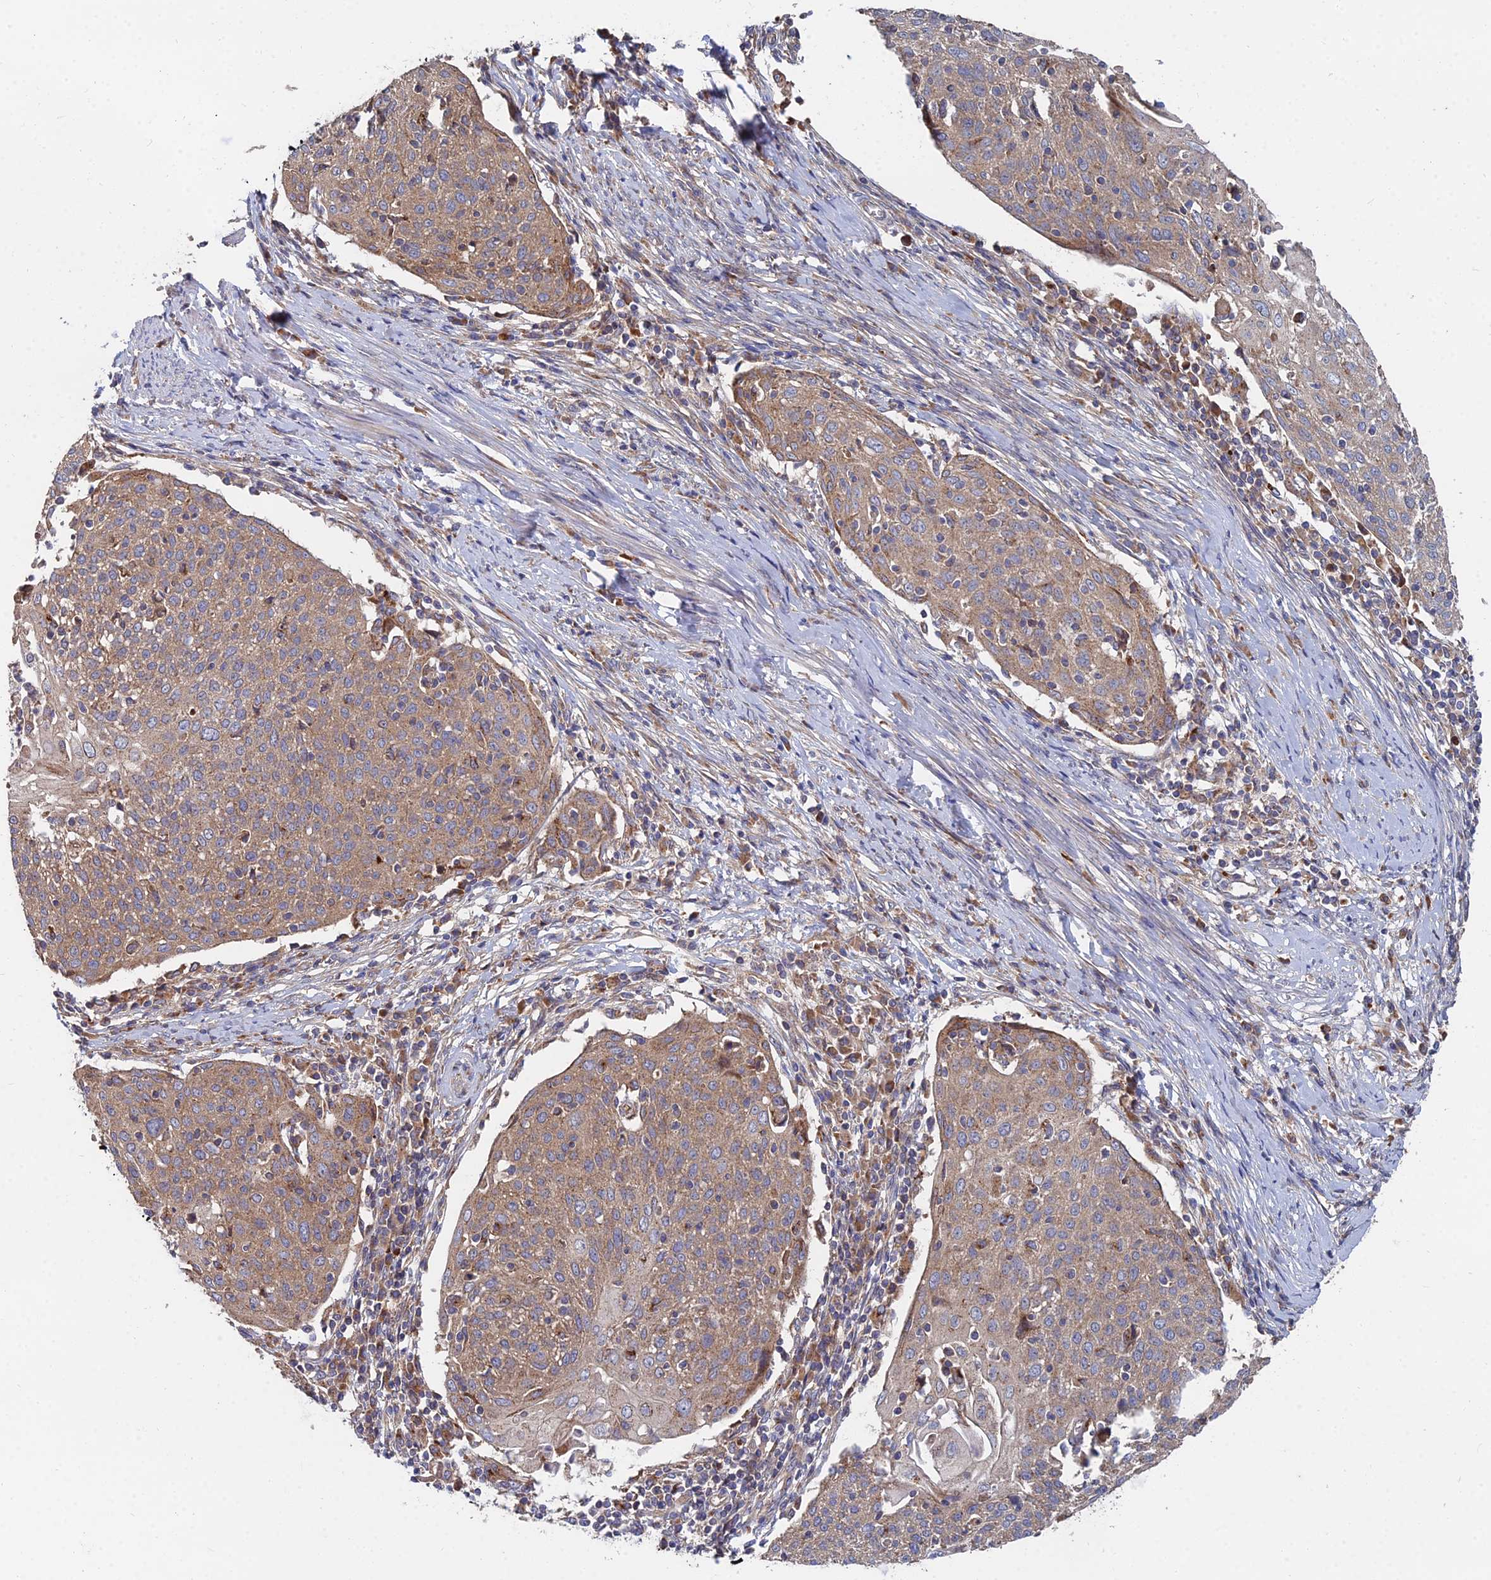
{"staining": {"intensity": "moderate", "quantity": ">75%", "location": "cytoplasmic/membranous"}, "tissue": "cervical cancer", "cell_type": "Tumor cells", "image_type": "cancer", "snomed": [{"axis": "morphology", "description": "Squamous cell carcinoma, NOS"}, {"axis": "topography", "description": "Cervix"}], "caption": "Cervical squamous cell carcinoma was stained to show a protein in brown. There is medium levels of moderate cytoplasmic/membranous staining in approximately >75% of tumor cells.", "gene": "CCZ1", "patient": {"sex": "female", "age": 67}}